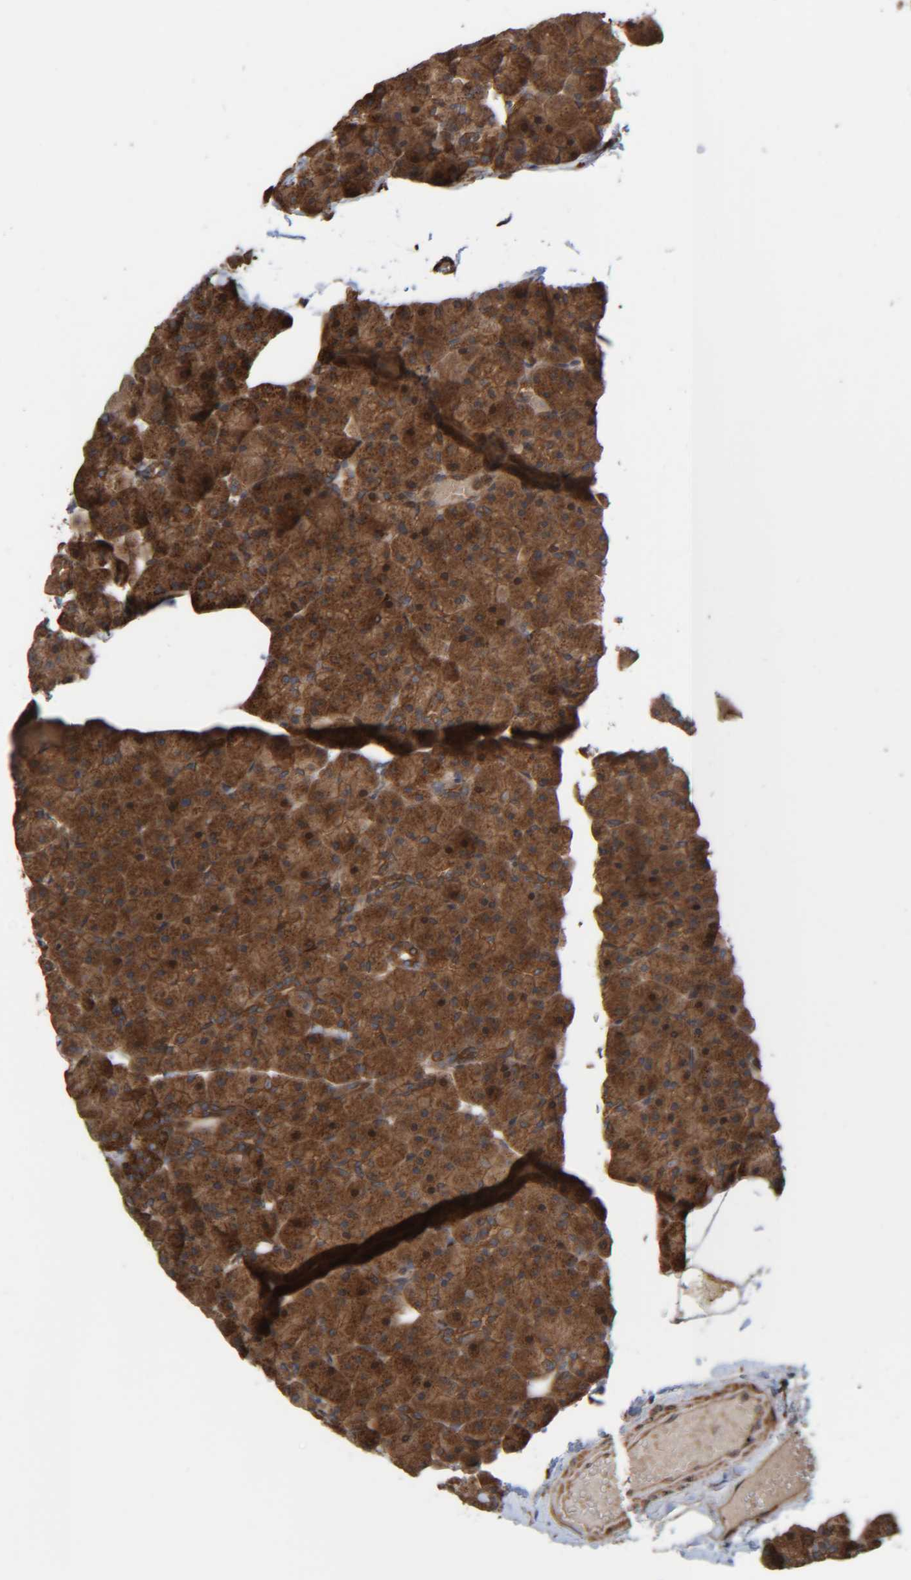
{"staining": {"intensity": "strong", "quantity": ">75%", "location": "cytoplasmic/membranous"}, "tissue": "pancreas", "cell_type": "Exocrine glandular cells", "image_type": "normal", "snomed": [{"axis": "morphology", "description": "Normal tissue, NOS"}, {"axis": "topography", "description": "Pancreas"}], "caption": "Strong cytoplasmic/membranous staining is present in approximately >75% of exocrine glandular cells in normal pancreas. The staining was performed using DAB (3,3'-diaminobenzidine), with brown indicating positive protein expression. Nuclei are stained blue with hematoxylin.", "gene": "CCDC57", "patient": {"sex": "male", "age": 35}}